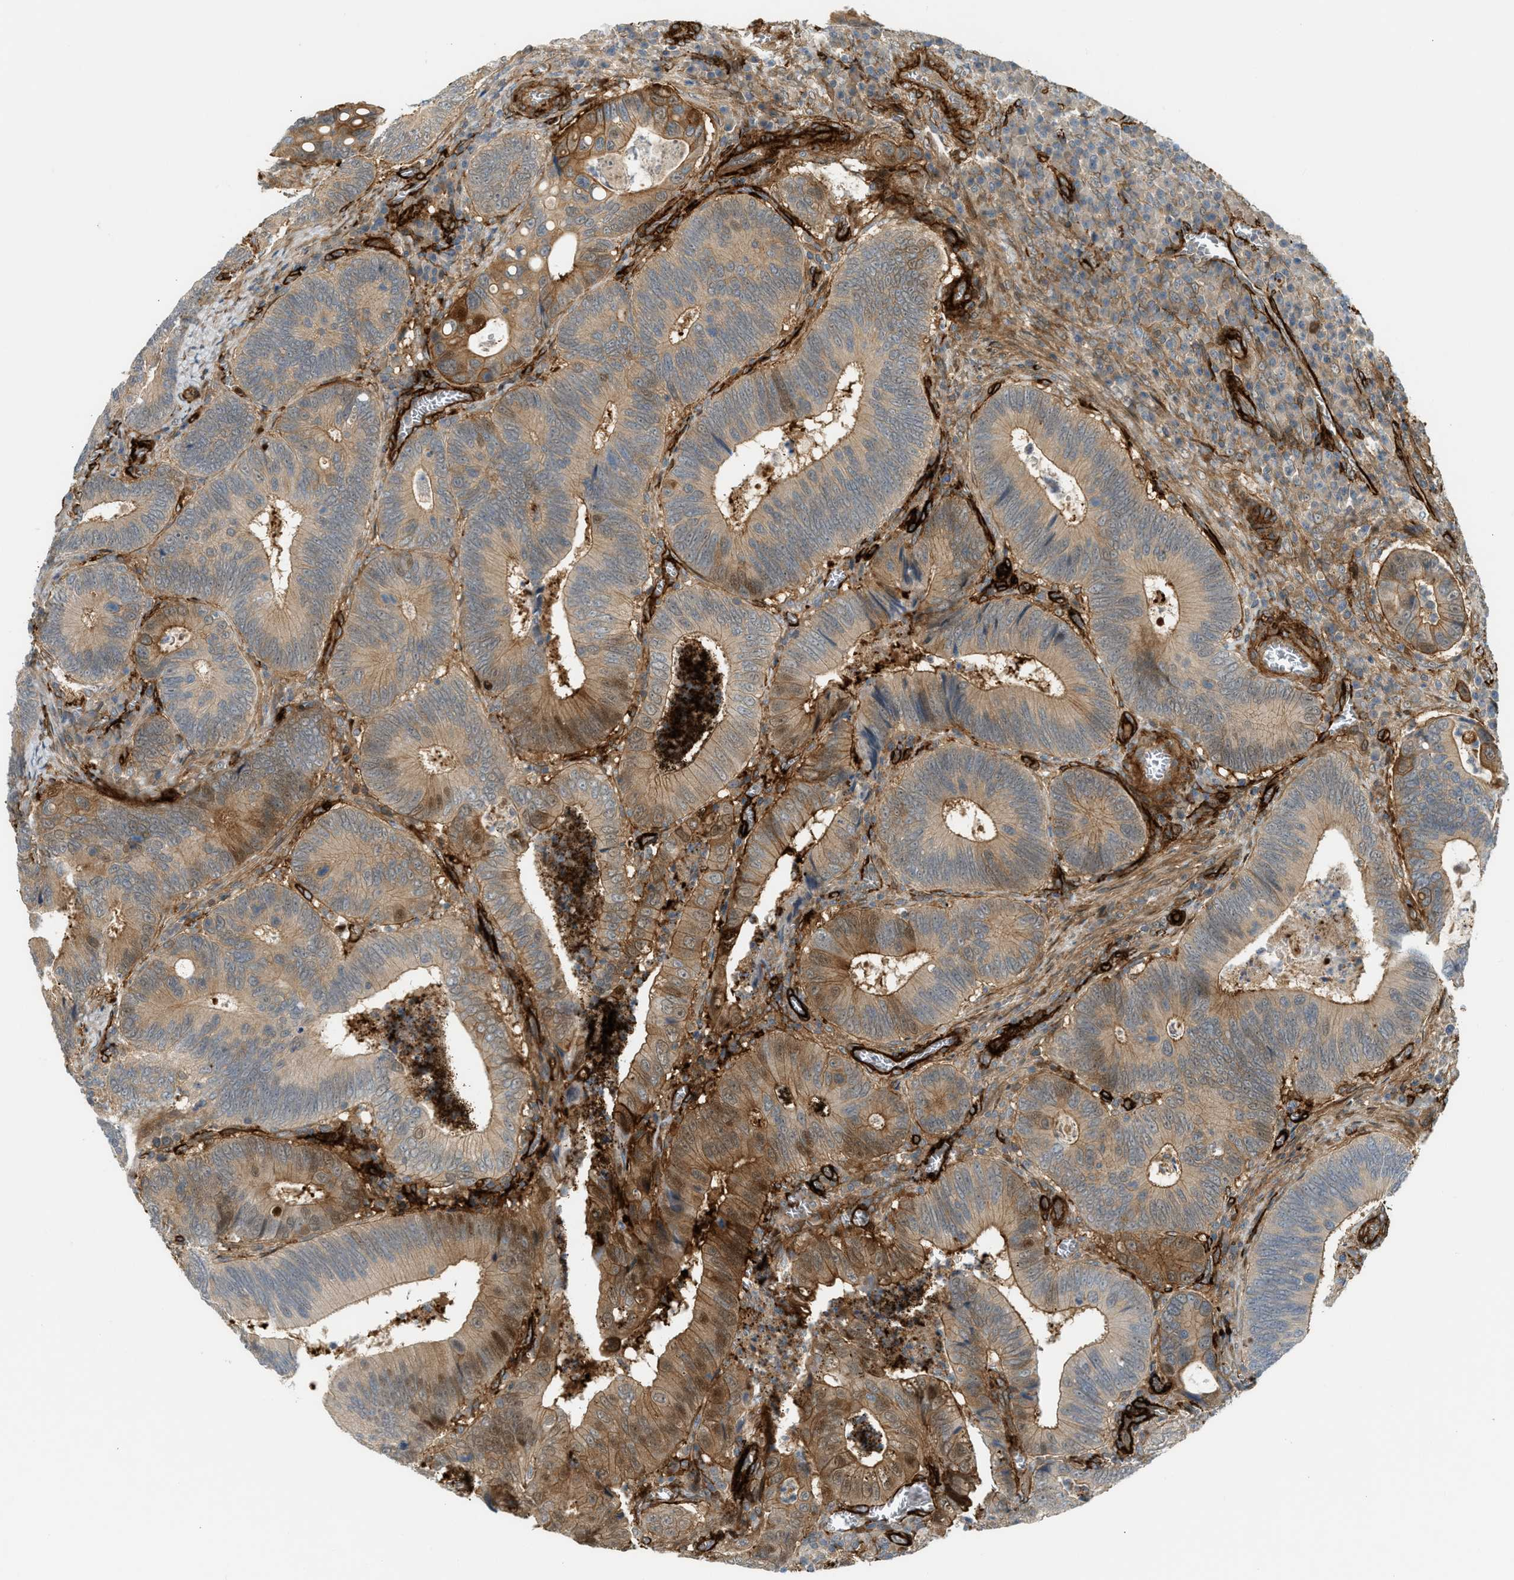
{"staining": {"intensity": "moderate", "quantity": ">75%", "location": "cytoplasmic/membranous"}, "tissue": "colorectal cancer", "cell_type": "Tumor cells", "image_type": "cancer", "snomed": [{"axis": "morphology", "description": "Inflammation, NOS"}, {"axis": "morphology", "description": "Adenocarcinoma, NOS"}, {"axis": "topography", "description": "Colon"}], "caption": "Immunohistochemistry (IHC) of human colorectal cancer shows medium levels of moderate cytoplasmic/membranous positivity in about >75% of tumor cells. The staining was performed using DAB, with brown indicating positive protein expression. Nuclei are stained blue with hematoxylin.", "gene": "EDNRA", "patient": {"sex": "male", "age": 72}}